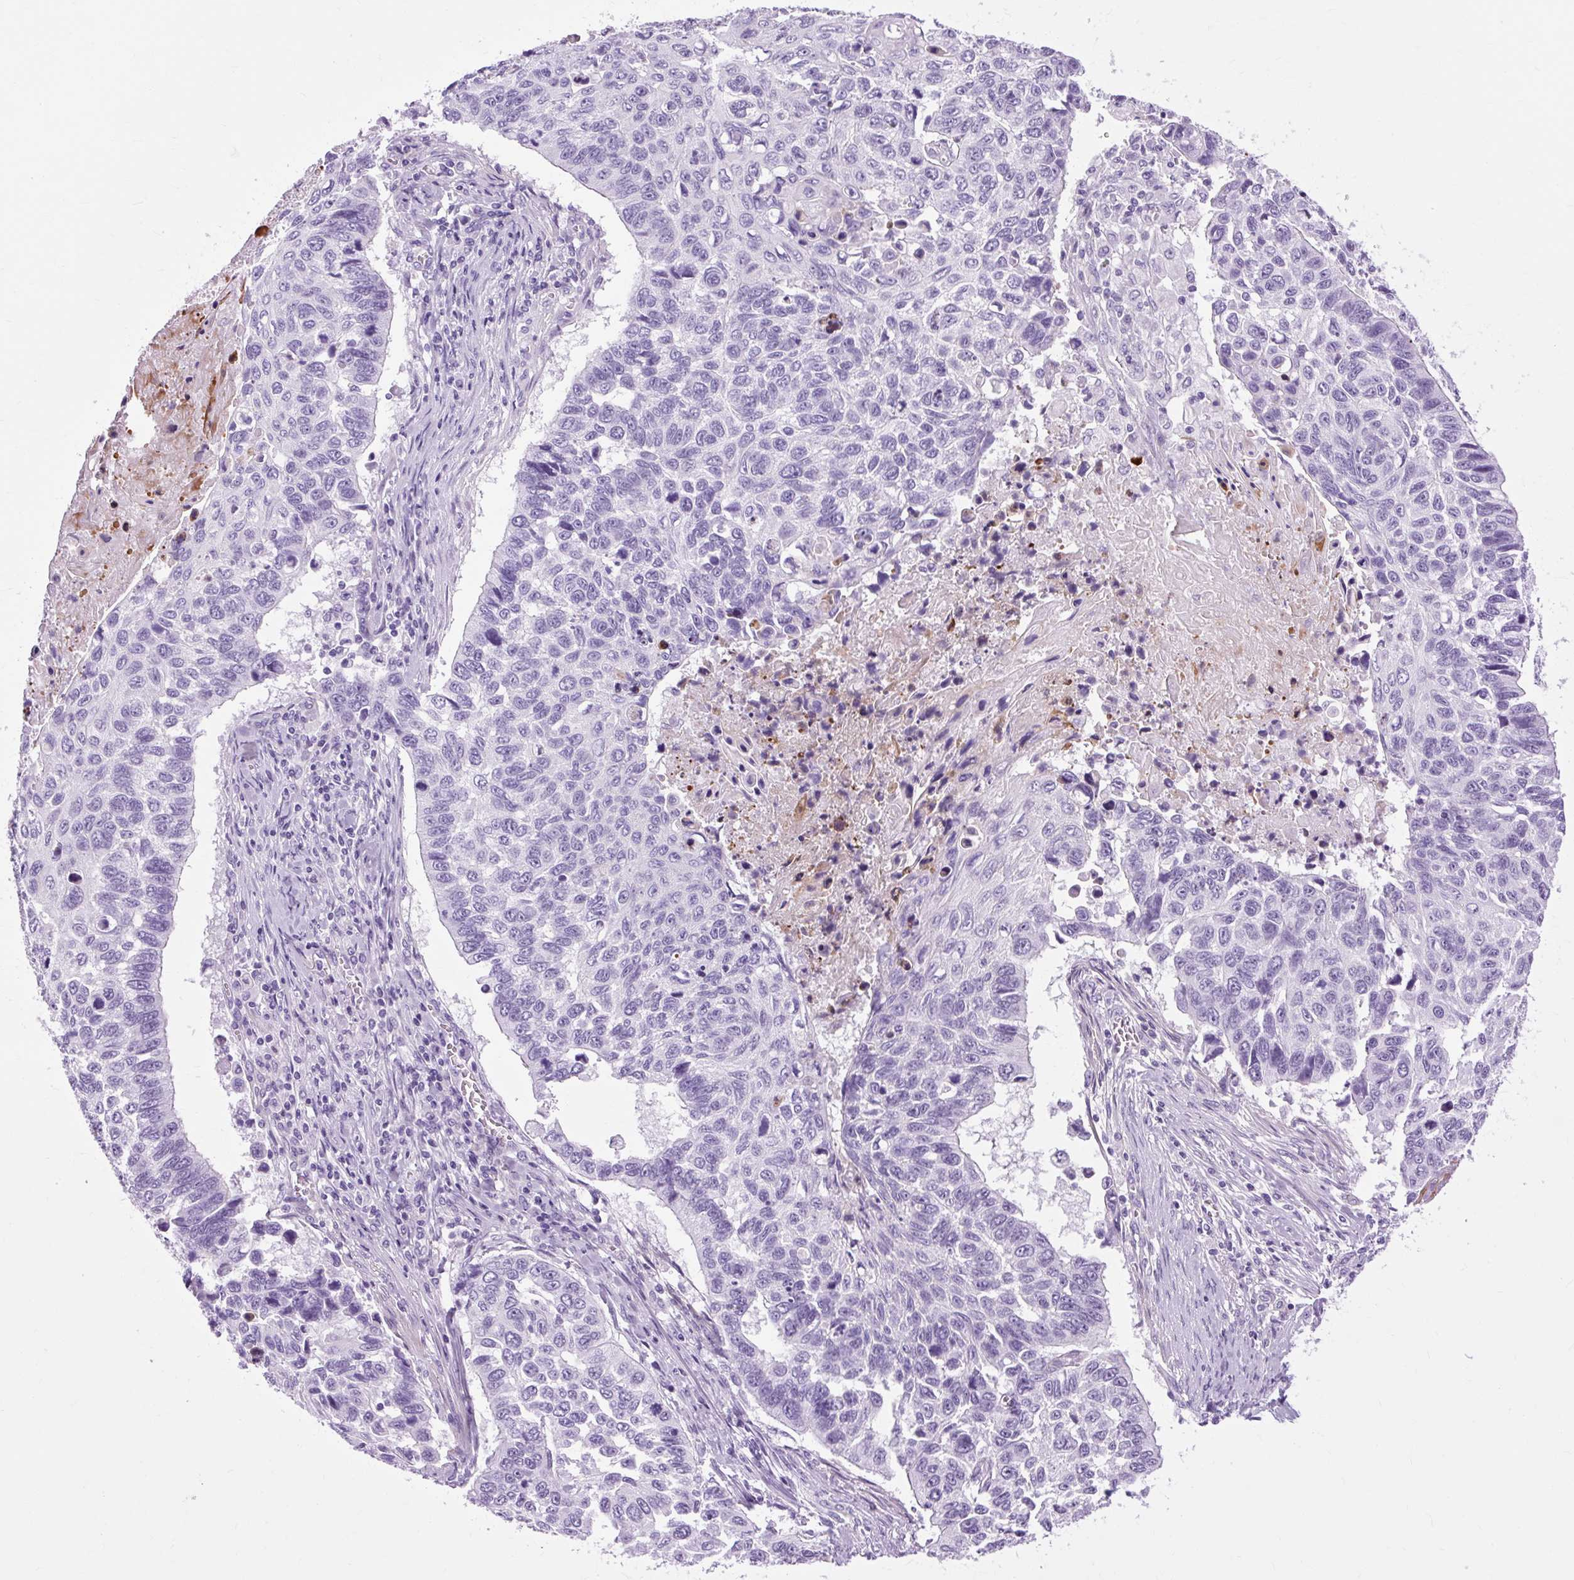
{"staining": {"intensity": "negative", "quantity": "none", "location": "none"}, "tissue": "lung cancer", "cell_type": "Tumor cells", "image_type": "cancer", "snomed": [{"axis": "morphology", "description": "Squamous cell carcinoma, NOS"}, {"axis": "topography", "description": "Lung"}], "caption": "An IHC photomicrograph of lung cancer is shown. There is no staining in tumor cells of lung cancer.", "gene": "OOEP", "patient": {"sex": "male", "age": 62}}